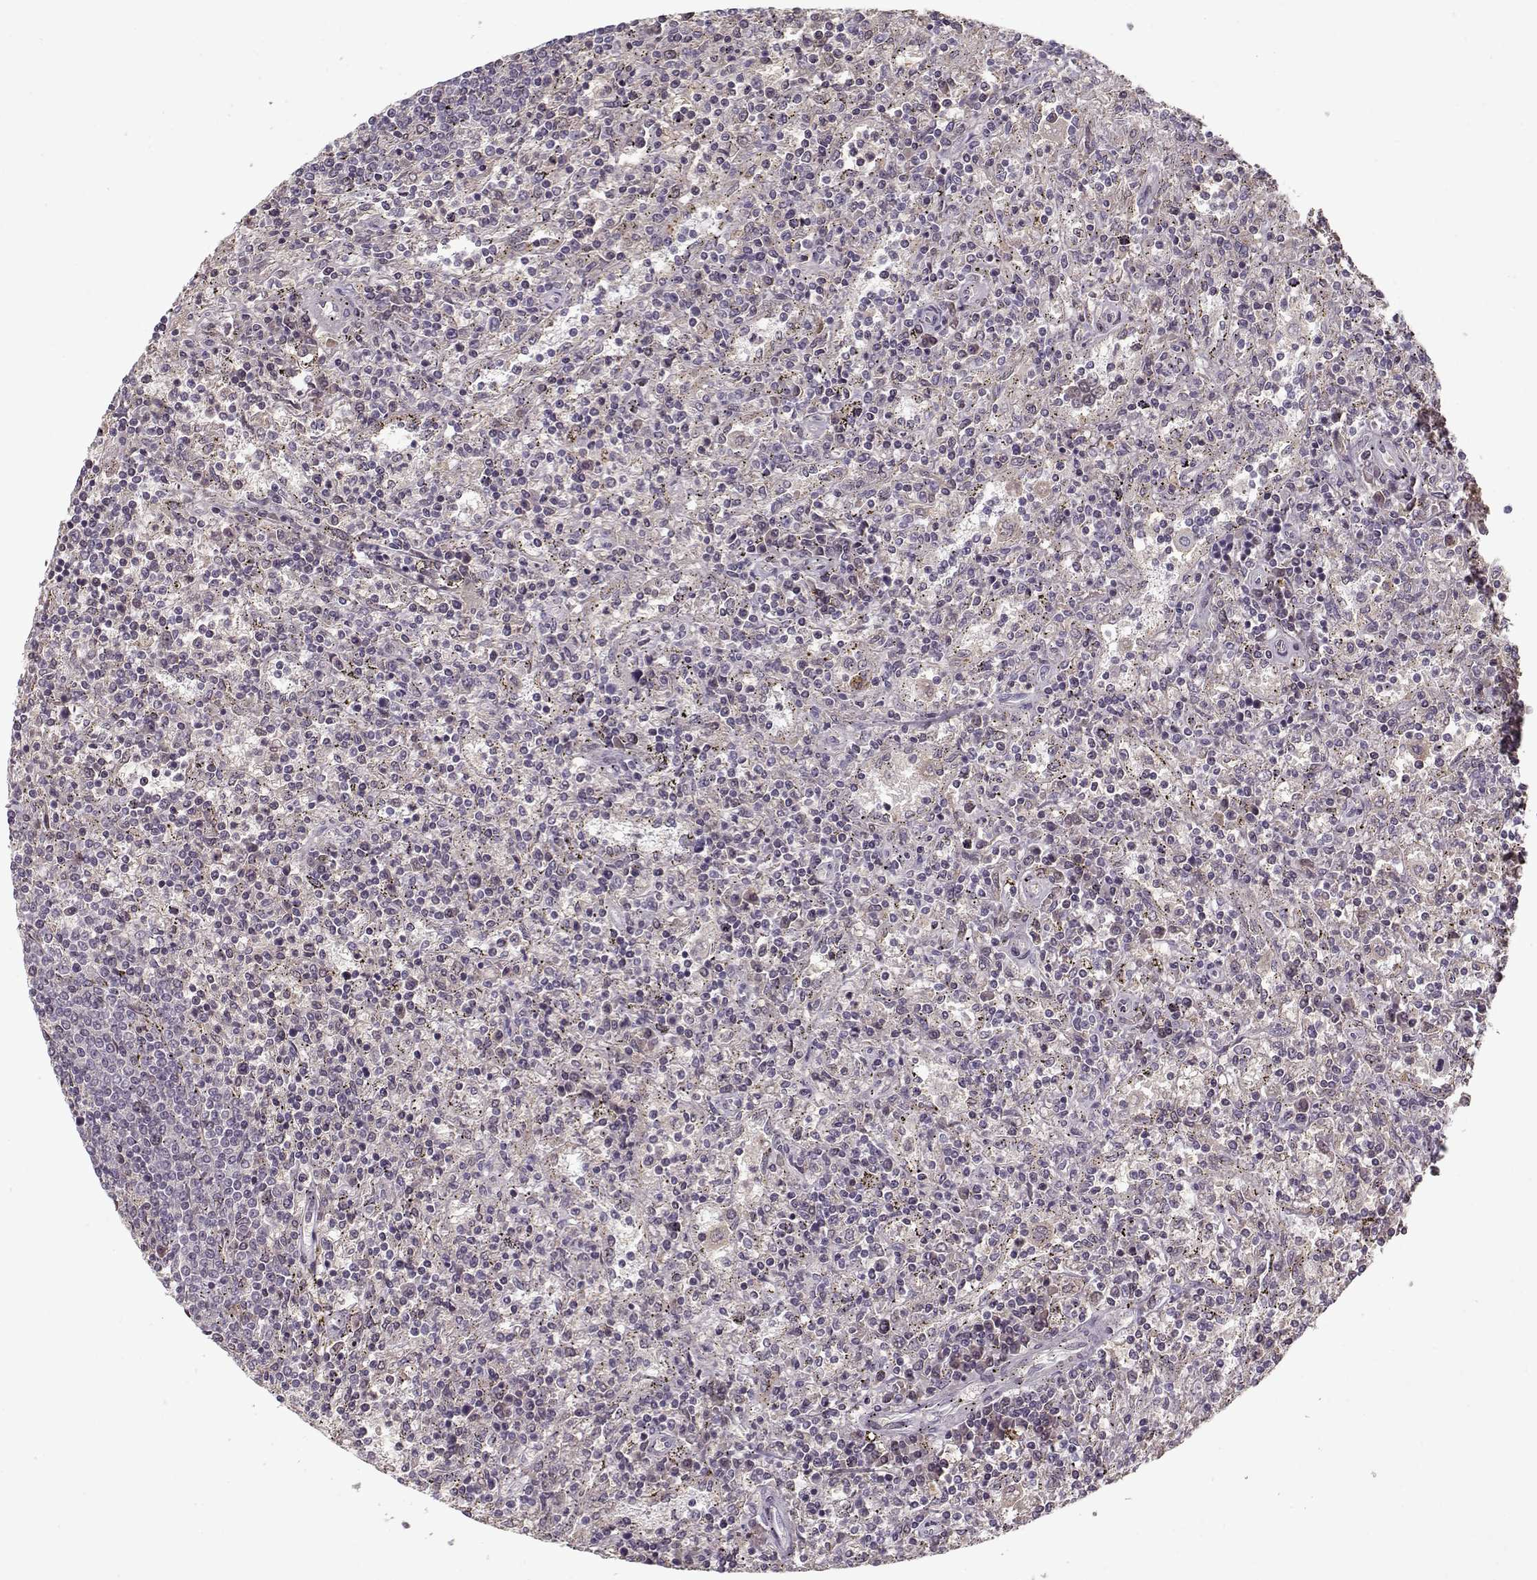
{"staining": {"intensity": "negative", "quantity": "none", "location": "none"}, "tissue": "lymphoma", "cell_type": "Tumor cells", "image_type": "cancer", "snomed": [{"axis": "morphology", "description": "Malignant lymphoma, non-Hodgkin's type, Low grade"}, {"axis": "topography", "description": "Spleen"}], "caption": "The micrograph reveals no significant expression in tumor cells of malignant lymphoma, non-Hodgkin's type (low-grade). (Stains: DAB (3,3'-diaminobenzidine) immunohistochemistry with hematoxylin counter stain, Microscopy: brightfield microscopy at high magnification).", "gene": "AFM", "patient": {"sex": "male", "age": 62}}